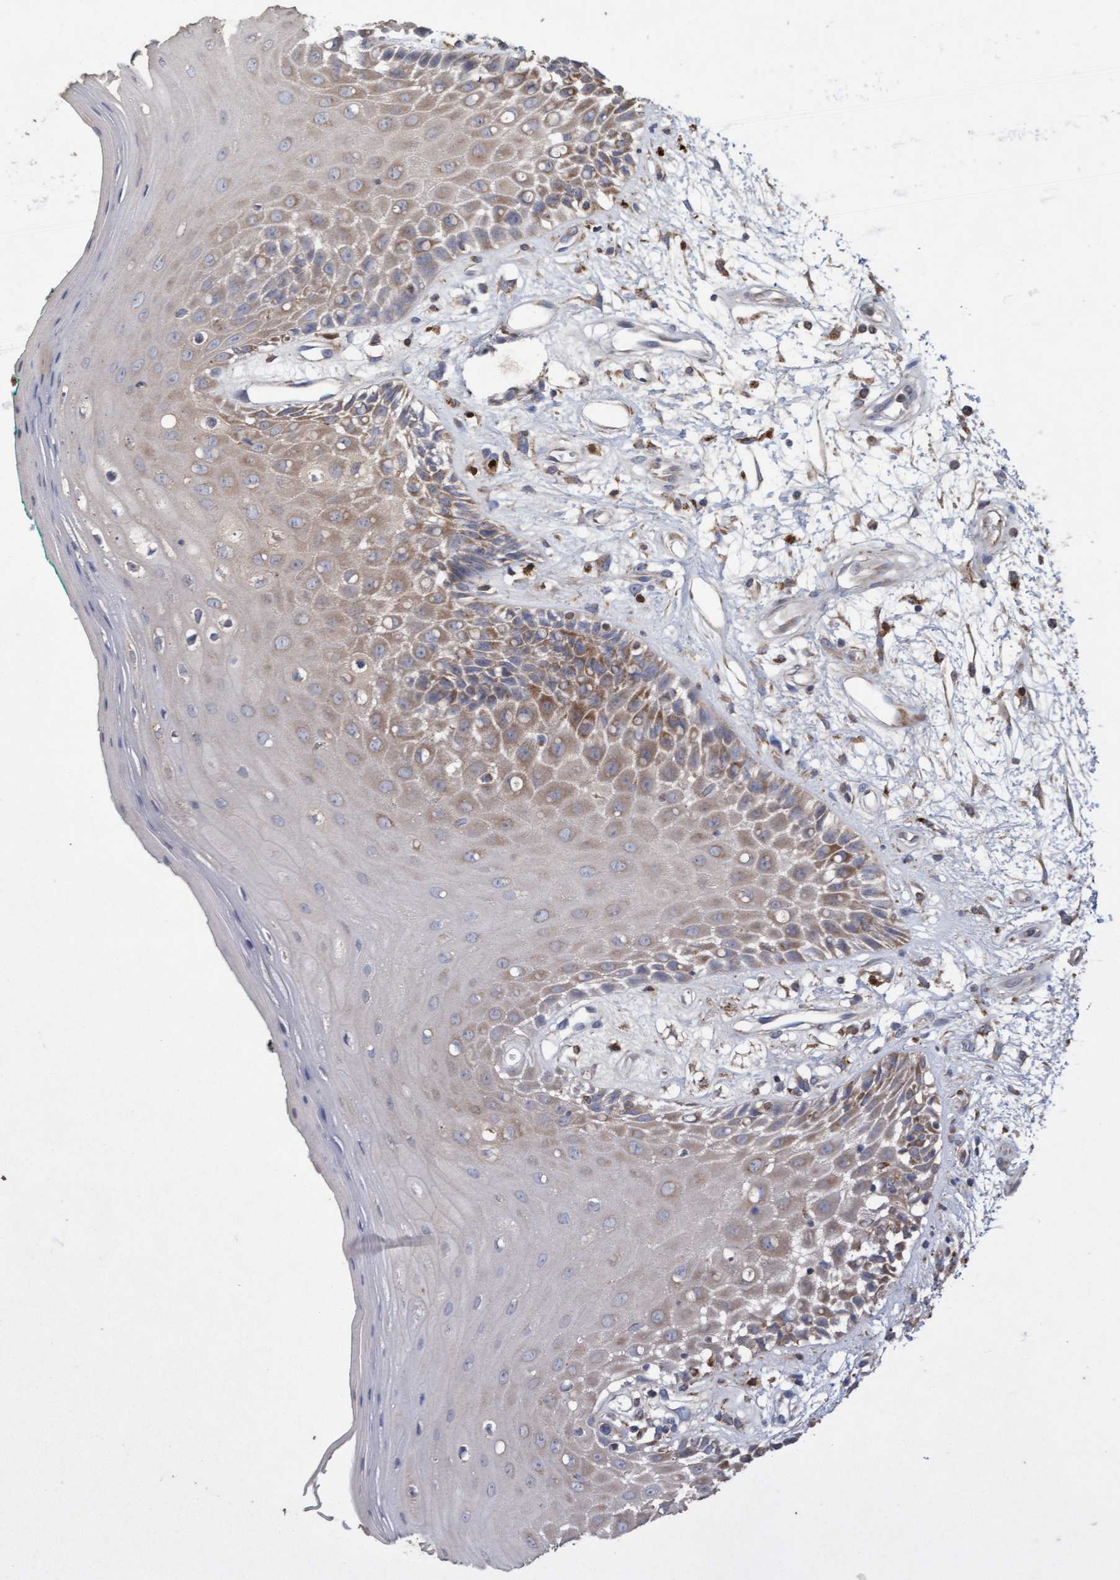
{"staining": {"intensity": "weak", "quantity": "25%-75%", "location": "cytoplasmic/membranous"}, "tissue": "oral mucosa", "cell_type": "Squamous epithelial cells", "image_type": "normal", "snomed": [{"axis": "morphology", "description": "Normal tissue, NOS"}, {"axis": "morphology", "description": "Squamous cell carcinoma, NOS"}, {"axis": "topography", "description": "Skeletal muscle"}, {"axis": "topography", "description": "Oral tissue"}, {"axis": "topography", "description": "Head-Neck"}], "caption": "This micrograph demonstrates immunohistochemistry (IHC) staining of normal oral mucosa, with low weak cytoplasmic/membranous expression in approximately 25%-75% of squamous epithelial cells.", "gene": "ATPAF2", "patient": {"sex": "female", "age": 84}}